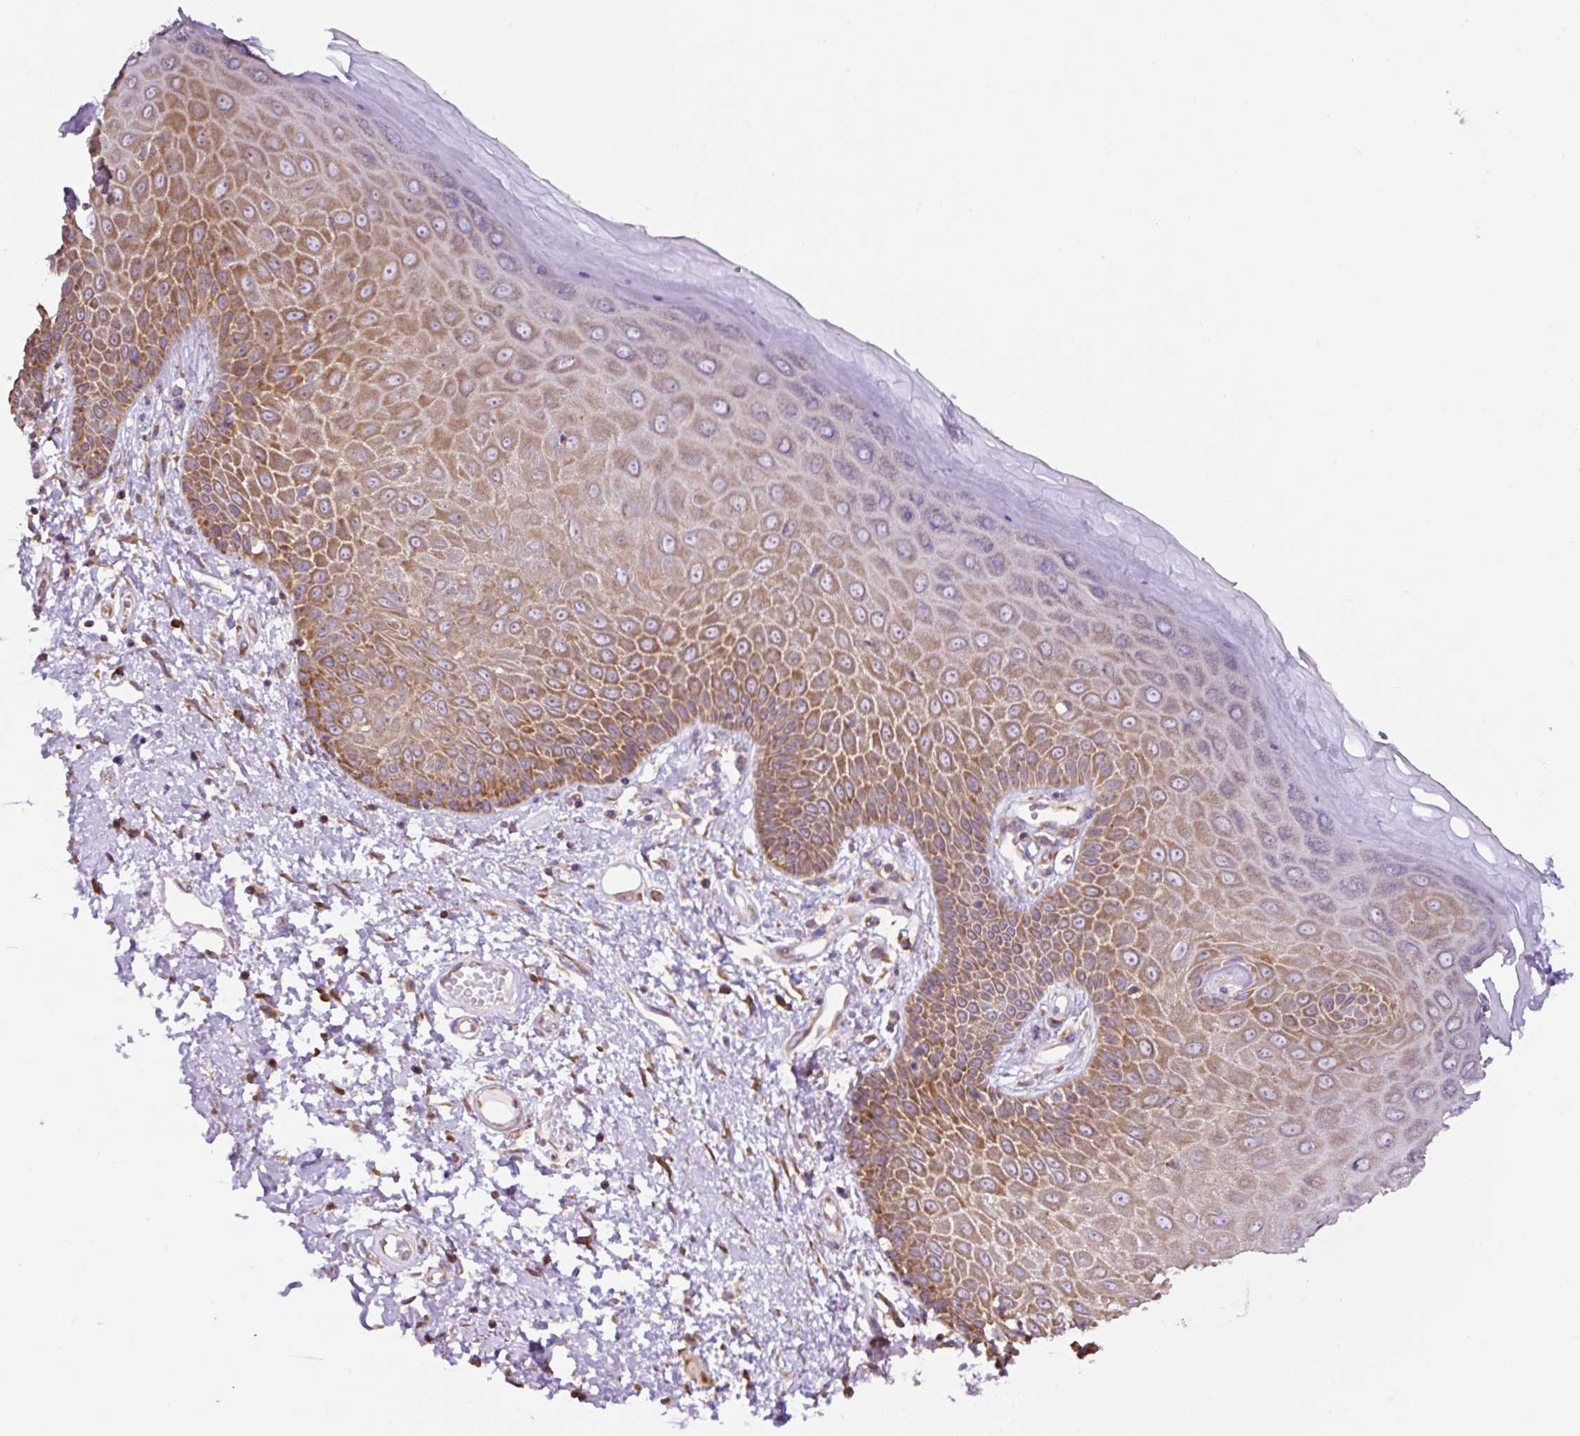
{"staining": {"intensity": "moderate", "quantity": ">75%", "location": "cytoplasmic/membranous"}, "tissue": "skin", "cell_type": "Epidermal cells", "image_type": "normal", "snomed": [{"axis": "morphology", "description": "Normal tissue, NOS"}, {"axis": "topography", "description": "Anal"}, {"axis": "topography", "description": "Peripheral nerve tissue"}], "caption": "A micrograph of skin stained for a protein shows moderate cytoplasmic/membranous brown staining in epidermal cells. The staining was performed using DAB (3,3'-diaminobenzidine) to visualize the protein expression in brown, while the nuclei were stained in blue with hematoxylin (Magnification: 20x).", "gene": "RPS23", "patient": {"sex": "male", "age": 78}}